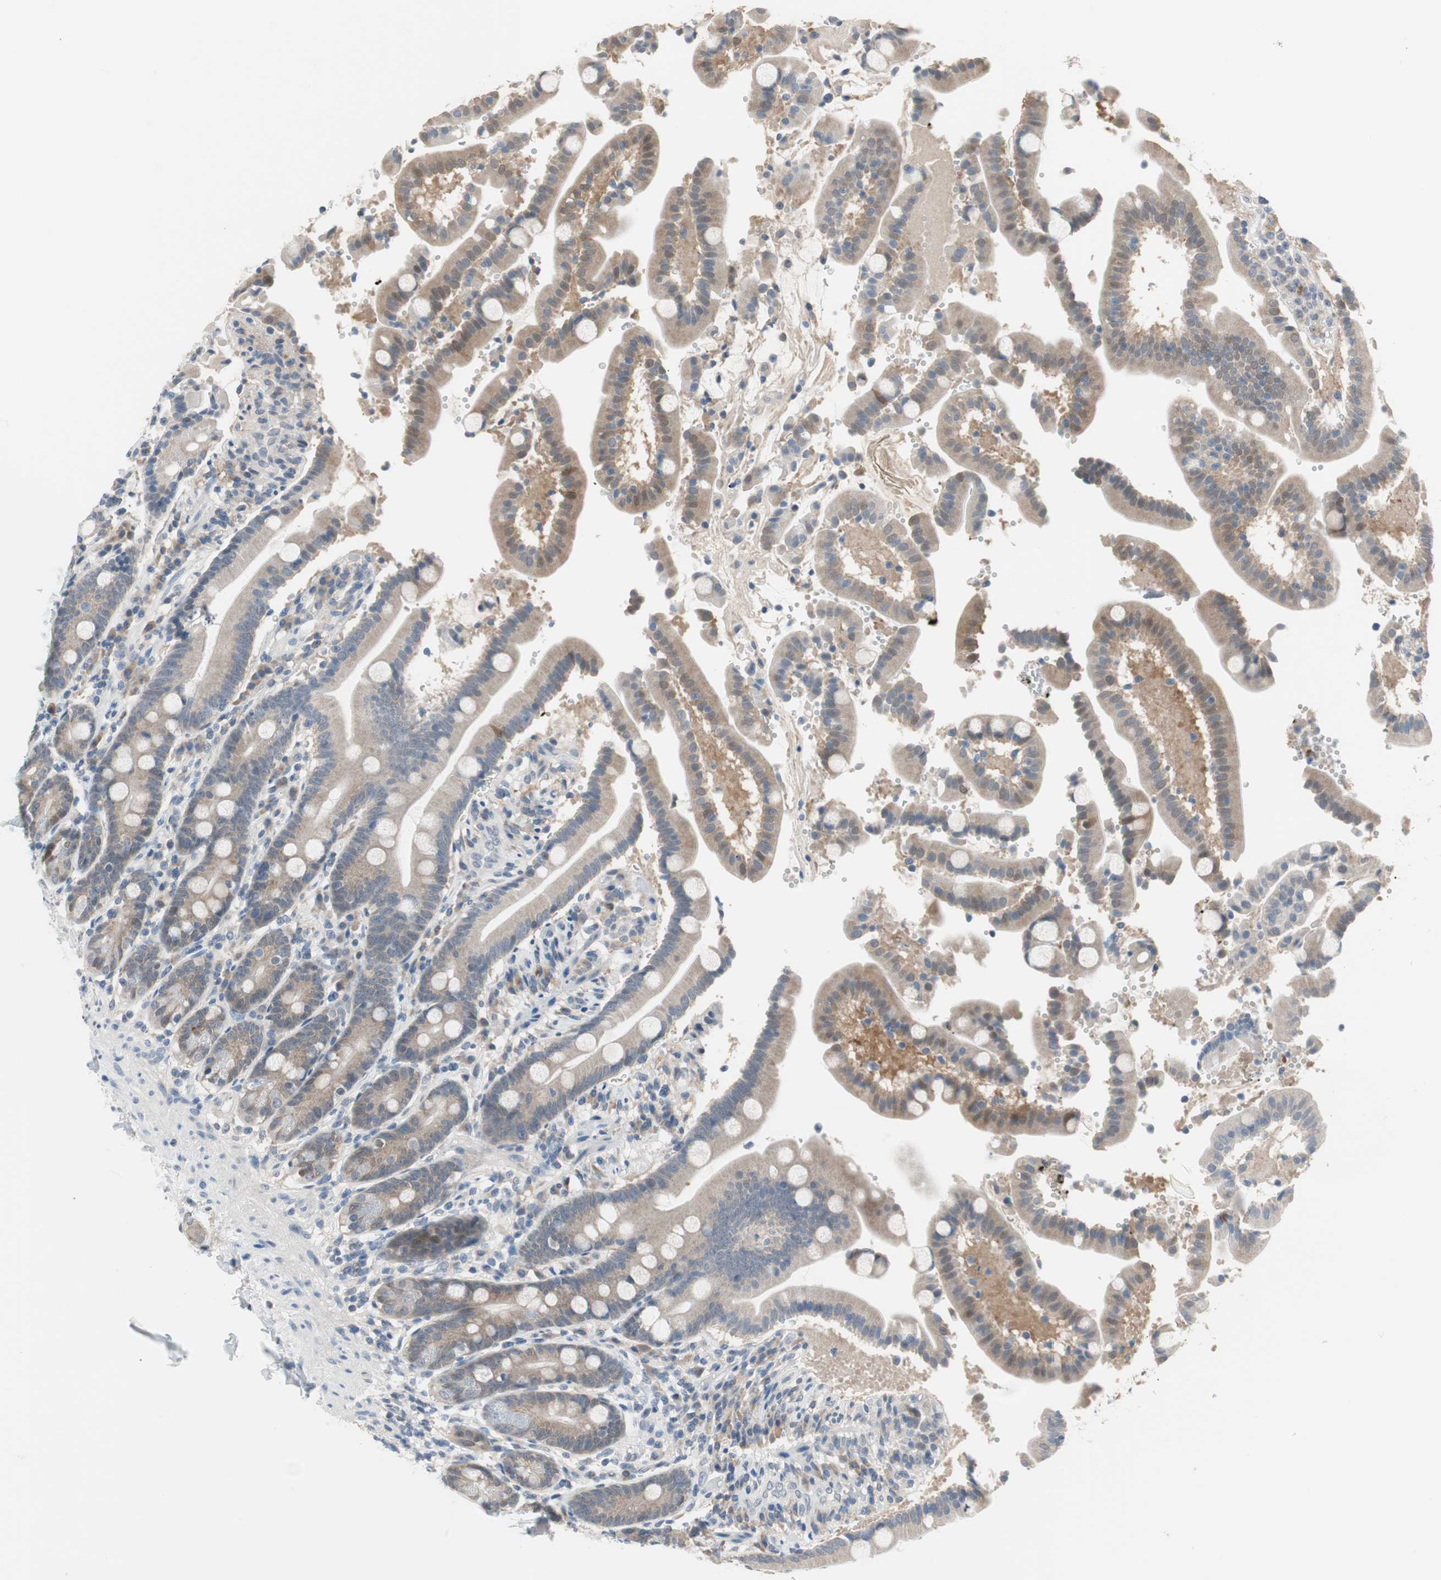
{"staining": {"intensity": "weak", "quantity": "25%-75%", "location": "cytoplasmic/membranous"}, "tissue": "duodenum", "cell_type": "Glandular cells", "image_type": "normal", "snomed": [{"axis": "morphology", "description": "Normal tissue, NOS"}, {"axis": "topography", "description": "Small intestine, NOS"}], "caption": "The image shows a brown stain indicating the presence of a protein in the cytoplasmic/membranous of glandular cells in duodenum.", "gene": "GRHL1", "patient": {"sex": "female", "age": 71}}